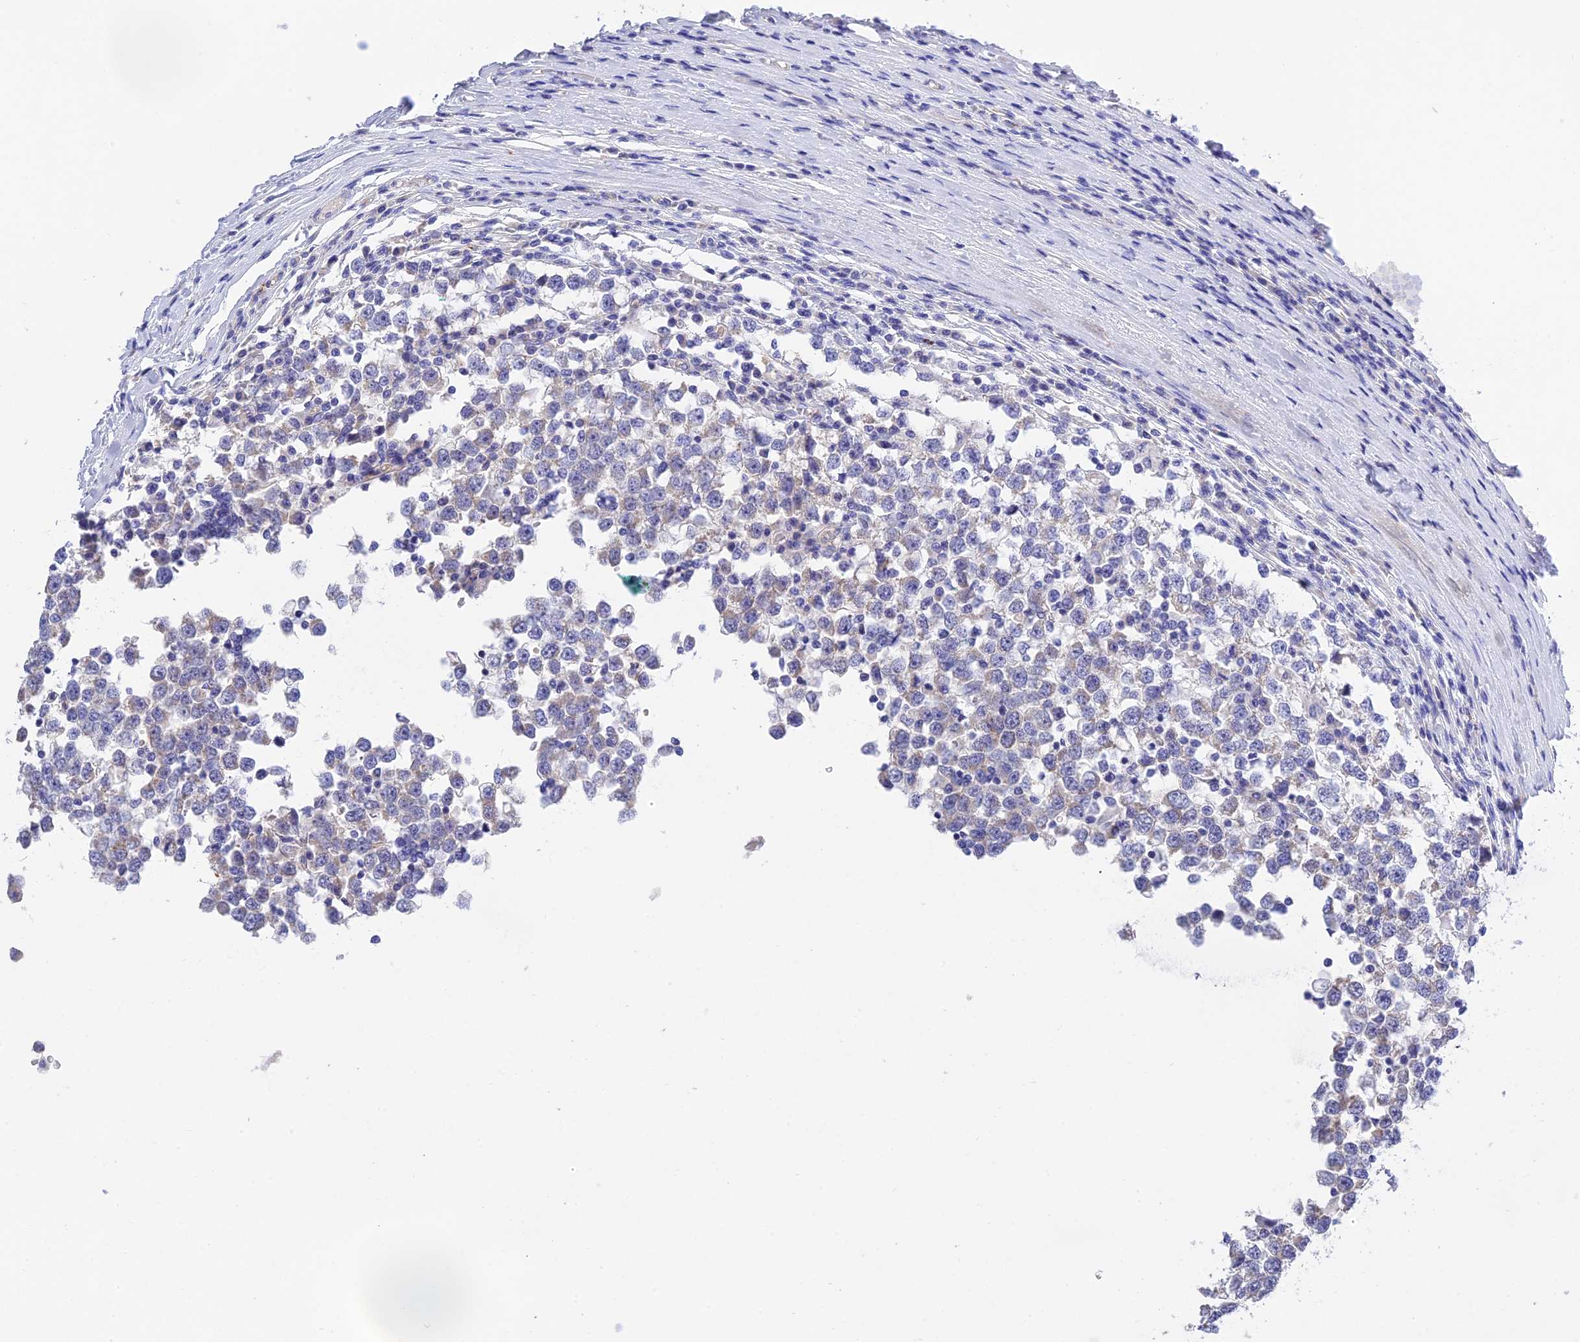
{"staining": {"intensity": "negative", "quantity": "none", "location": "none"}, "tissue": "testis cancer", "cell_type": "Tumor cells", "image_type": "cancer", "snomed": [{"axis": "morphology", "description": "Seminoma, NOS"}, {"axis": "topography", "description": "Testis"}], "caption": "This is an immunohistochemistry (IHC) micrograph of testis cancer. There is no staining in tumor cells.", "gene": "MS4A5", "patient": {"sex": "male", "age": 65}}